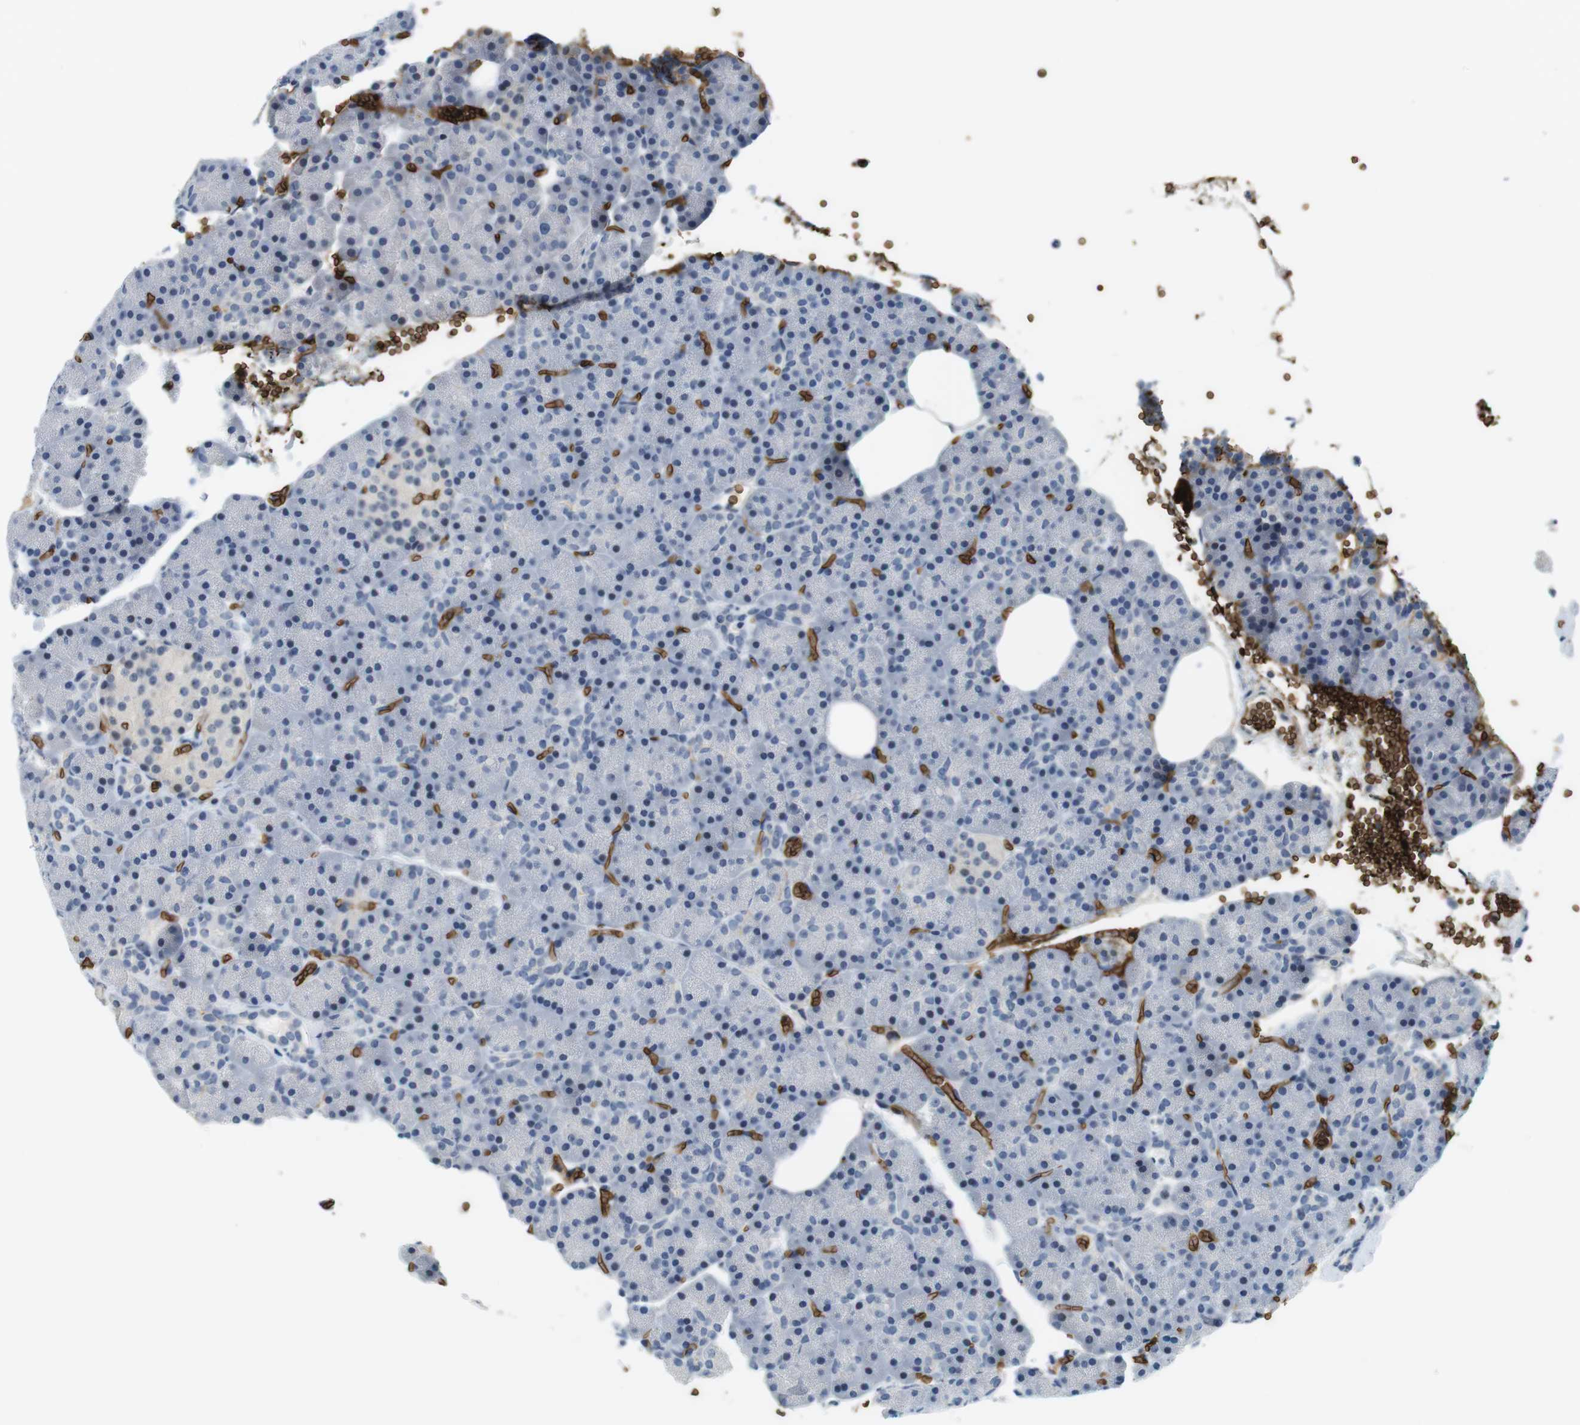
{"staining": {"intensity": "negative", "quantity": "none", "location": "none"}, "tissue": "pancreas", "cell_type": "Exocrine glandular cells", "image_type": "normal", "snomed": [{"axis": "morphology", "description": "Normal tissue, NOS"}, {"axis": "topography", "description": "Pancreas"}], "caption": "The histopathology image demonstrates no significant staining in exocrine glandular cells of pancreas.", "gene": "SLC4A1", "patient": {"sex": "female", "age": 35}}